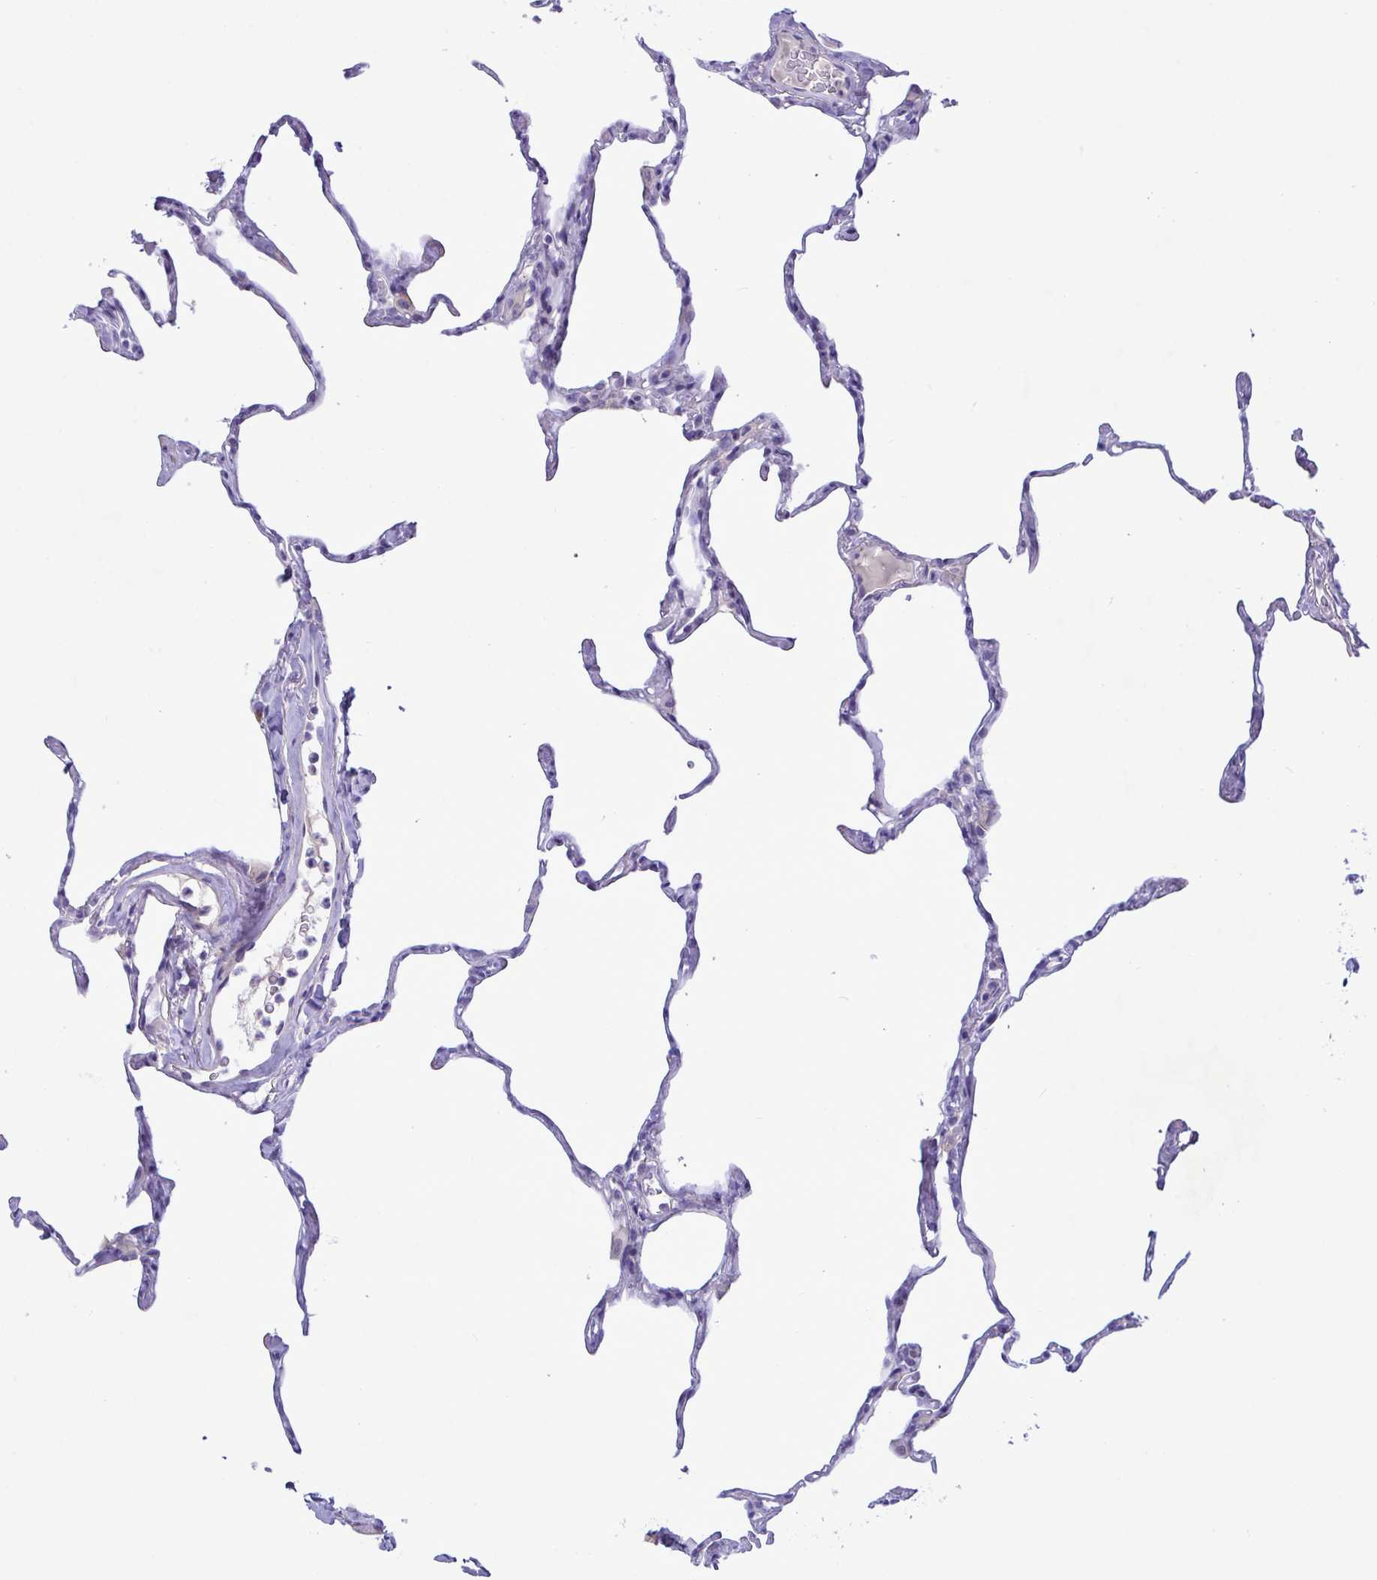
{"staining": {"intensity": "negative", "quantity": "none", "location": "none"}, "tissue": "lung", "cell_type": "Alveolar cells", "image_type": "normal", "snomed": [{"axis": "morphology", "description": "Normal tissue, NOS"}, {"axis": "topography", "description": "Lung"}], "caption": "Protein analysis of unremarkable lung reveals no significant positivity in alveolar cells. (Brightfield microscopy of DAB immunohistochemistry at high magnification).", "gene": "FAM86B1", "patient": {"sex": "male", "age": 65}}